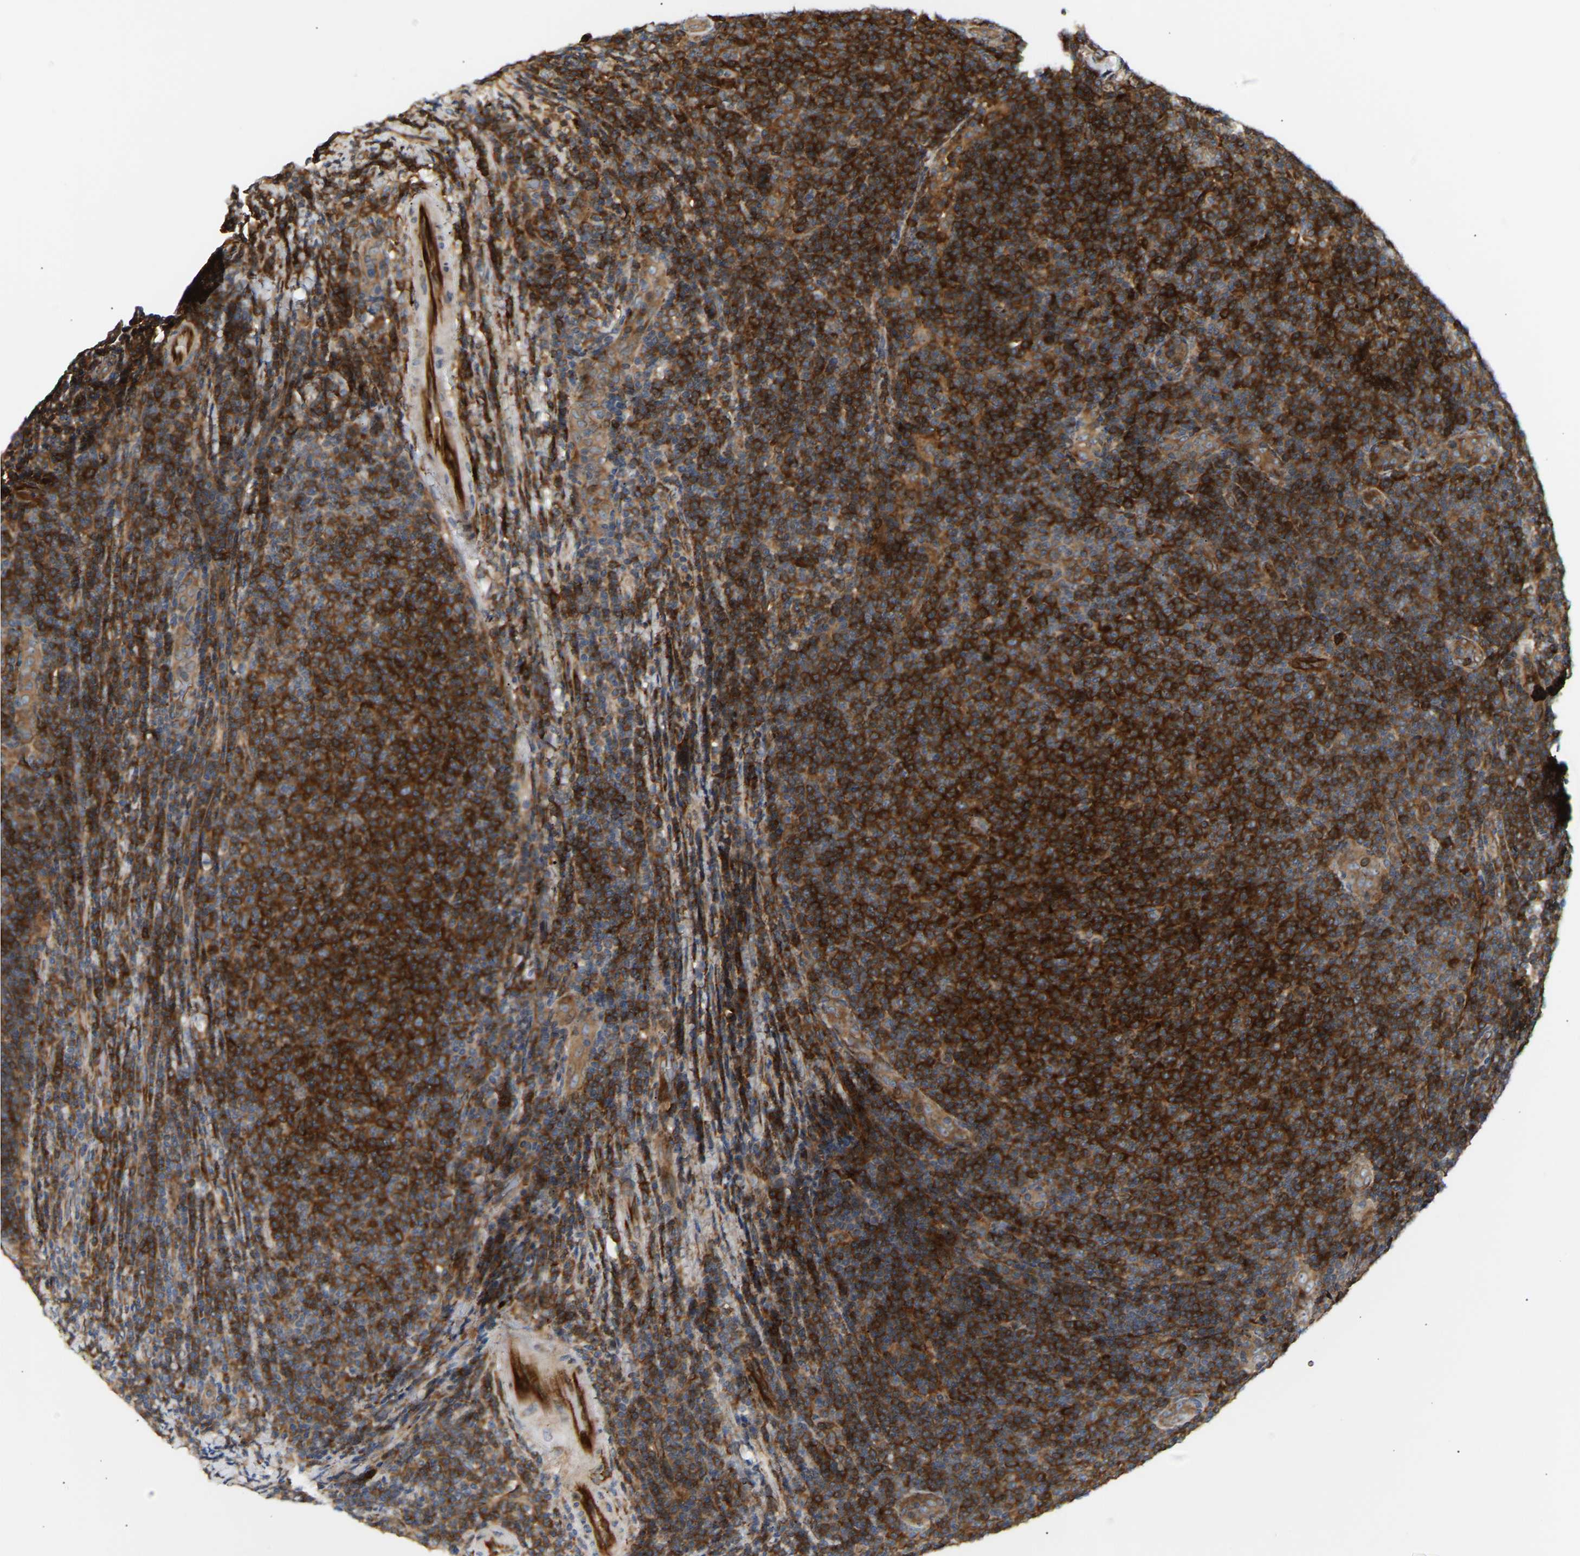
{"staining": {"intensity": "strong", "quantity": ">75%", "location": "cytoplasmic/membranous"}, "tissue": "lymphoma", "cell_type": "Tumor cells", "image_type": "cancer", "snomed": [{"axis": "morphology", "description": "Malignant lymphoma, non-Hodgkin's type, Low grade"}, {"axis": "topography", "description": "Lymph node"}], "caption": "Immunohistochemical staining of human malignant lymphoma, non-Hodgkin's type (low-grade) reveals strong cytoplasmic/membranous protein staining in about >75% of tumor cells. (Stains: DAB in brown, nuclei in blue, Microscopy: brightfield microscopy at high magnification).", "gene": "PLCG2", "patient": {"sex": "male", "age": 66}}